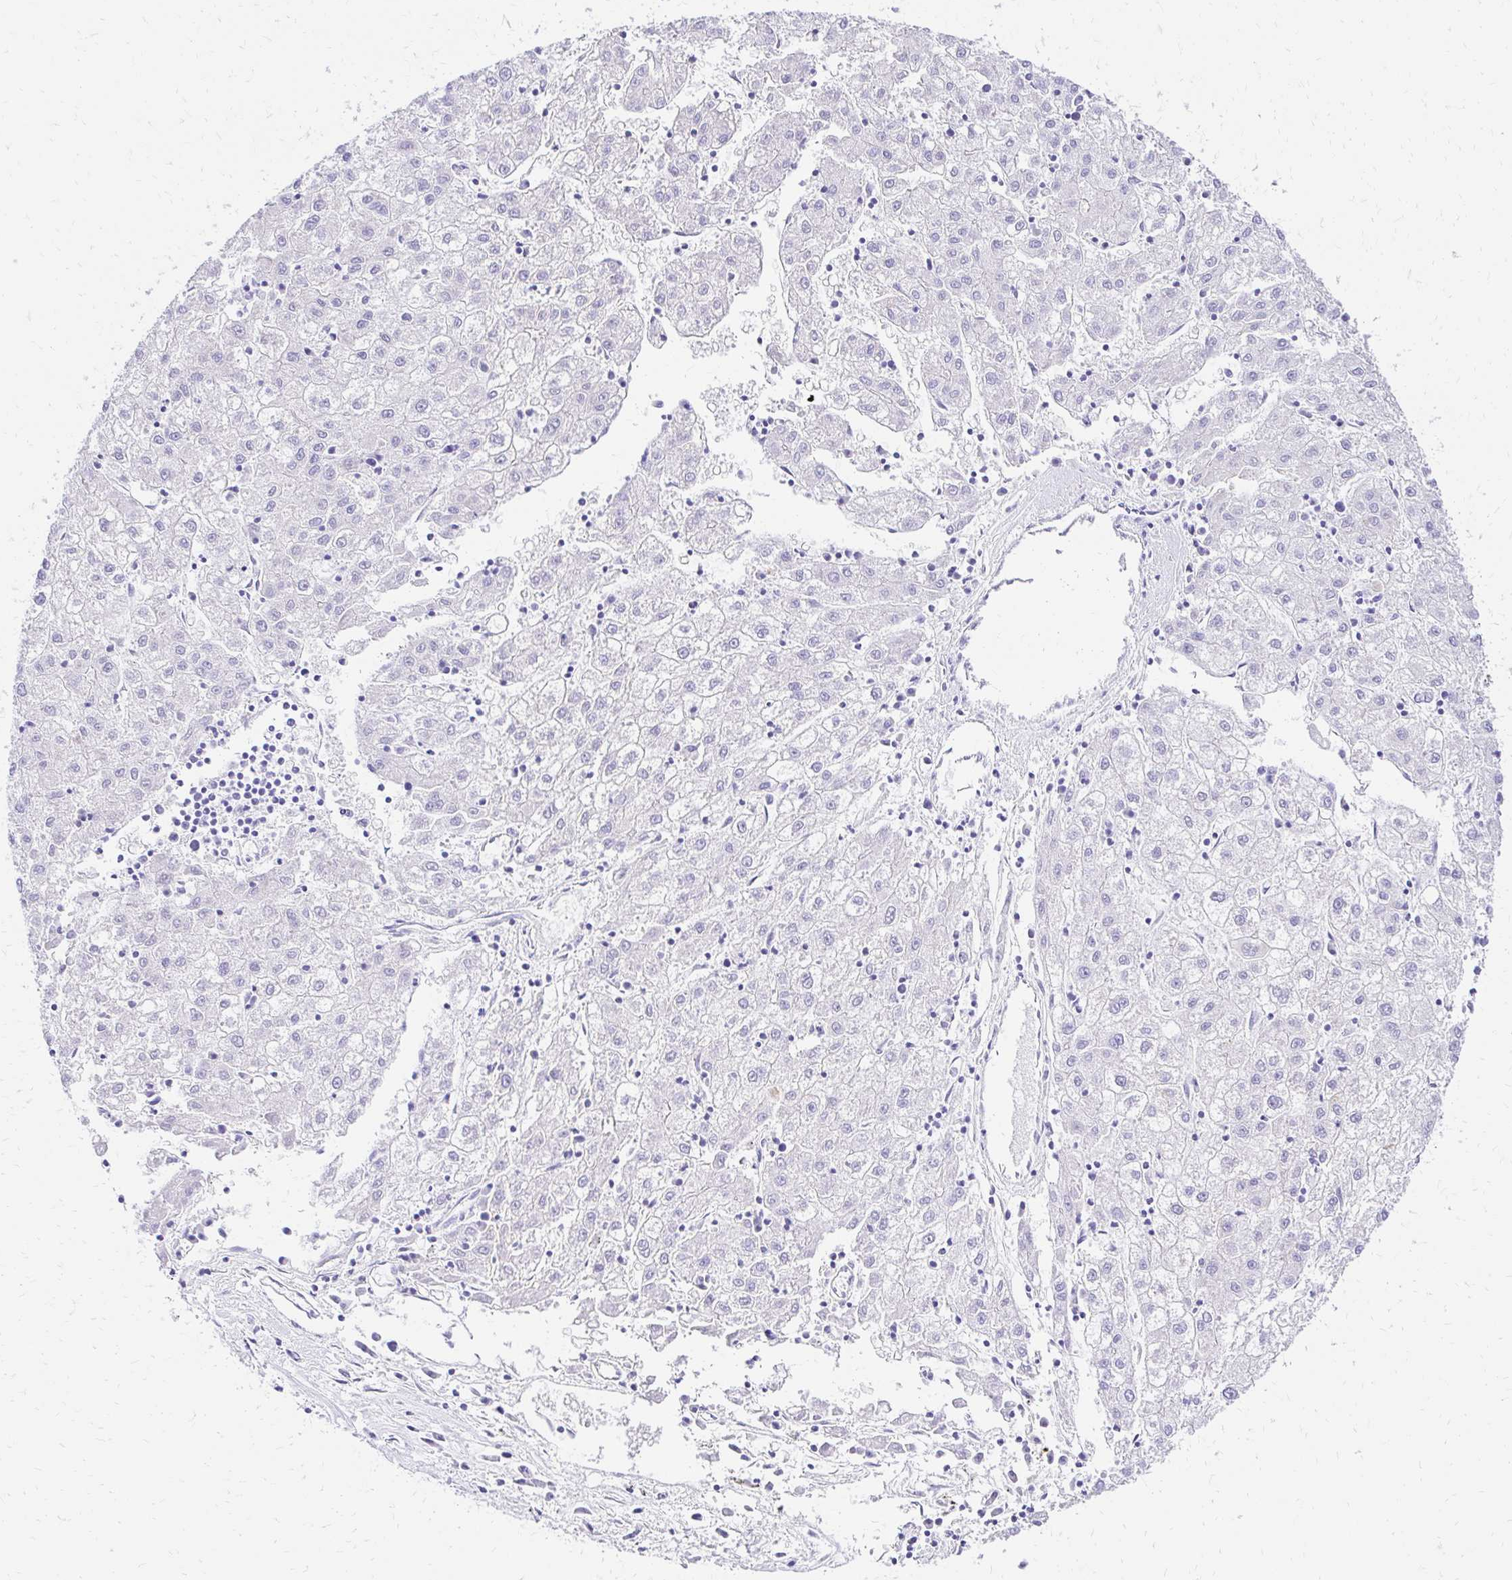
{"staining": {"intensity": "negative", "quantity": "none", "location": "none"}, "tissue": "liver cancer", "cell_type": "Tumor cells", "image_type": "cancer", "snomed": [{"axis": "morphology", "description": "Carcinoma, Hepatocellular, NOS"}, {"axis": "topography", "description": "Liver"}], "caption": "Image shows no significant protein staining in tumor cells of liver cancer (hepatocellular carcinoma).", "gene": "S100G", "patient": {"sex": "male", "age": 72}}